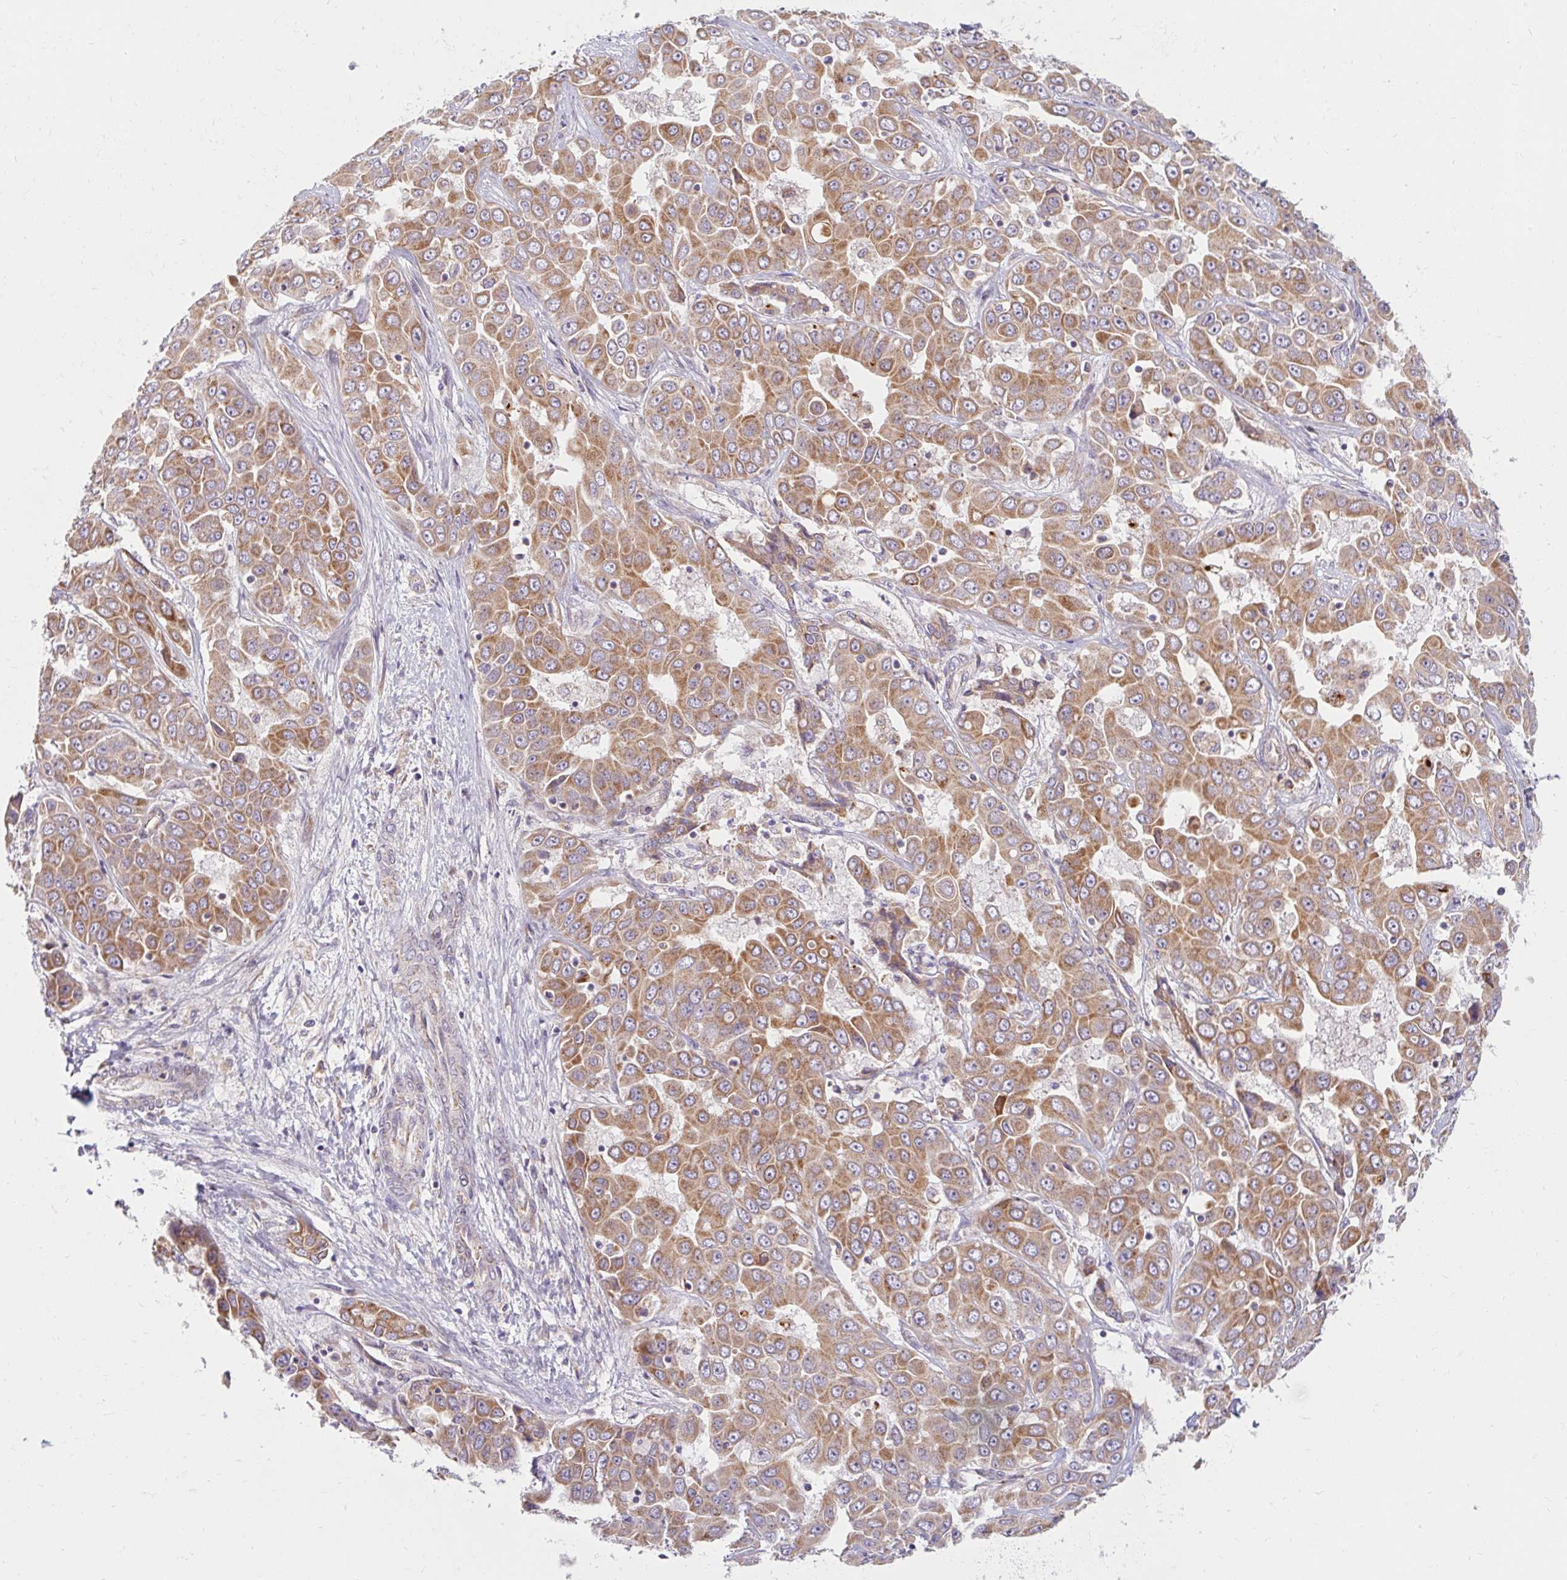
{"staining": {"intensity": "moderate", "quantity": ">75%", "location": "cytoplasmic/membranous"}, "tissue": "liver cancer", "cell_type": "Tumor cells", "image_type": "cancer", "snomed": [{"axis": "morphology", "description": "Cholangiocarcinoma"}, {"axis": "topography", "description": "Liver"}], "caption": "Liver cancer (cholangiocarcinoma) stained with a brown dye demonstrates moderate cytoplasmic/membranous positive positivity in about >75% of tumor cells.", "gene": "SKP2", "patient": {"sex": "female", "age": 52}}